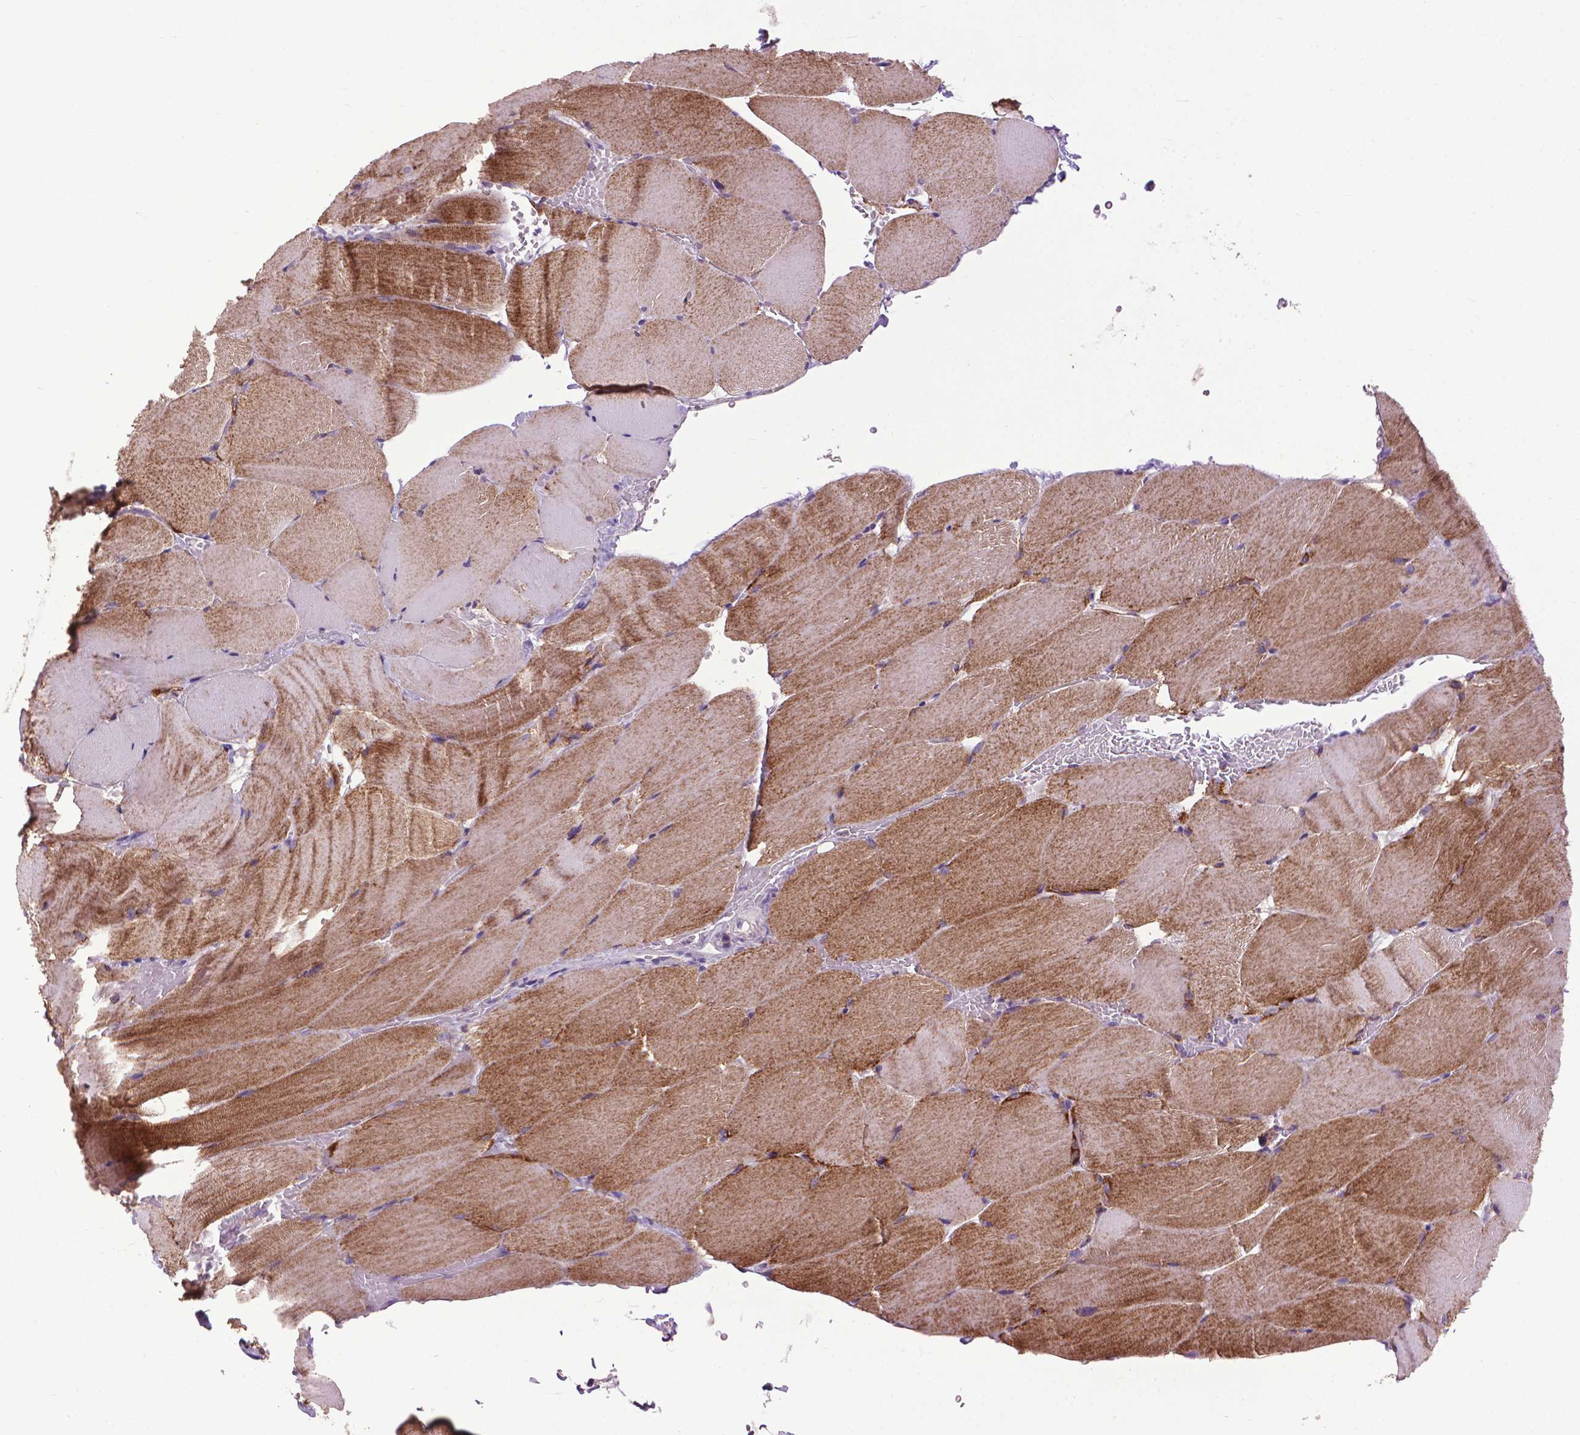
{"staining": {"intensity": "strong", "quantity": "25%-75%", "location": "cytoplasmic/membranous"}, "tissue": "skeletal muscle", "cell_type": "Myocytes", "image_type": "normal", "snomed": [{"axis": "morphology", "description": "Normal tissue, NOS"}, {"axis": "topography", "description": "Skeletal muscle"}], "caption": "Myocytes display strong cytoplasmic/membranous positivity in approximately 25%-75% of cells in benign skeletal muscle.", "gene": "VDAC1", "patient": {"sex": "female", "age": 37}}